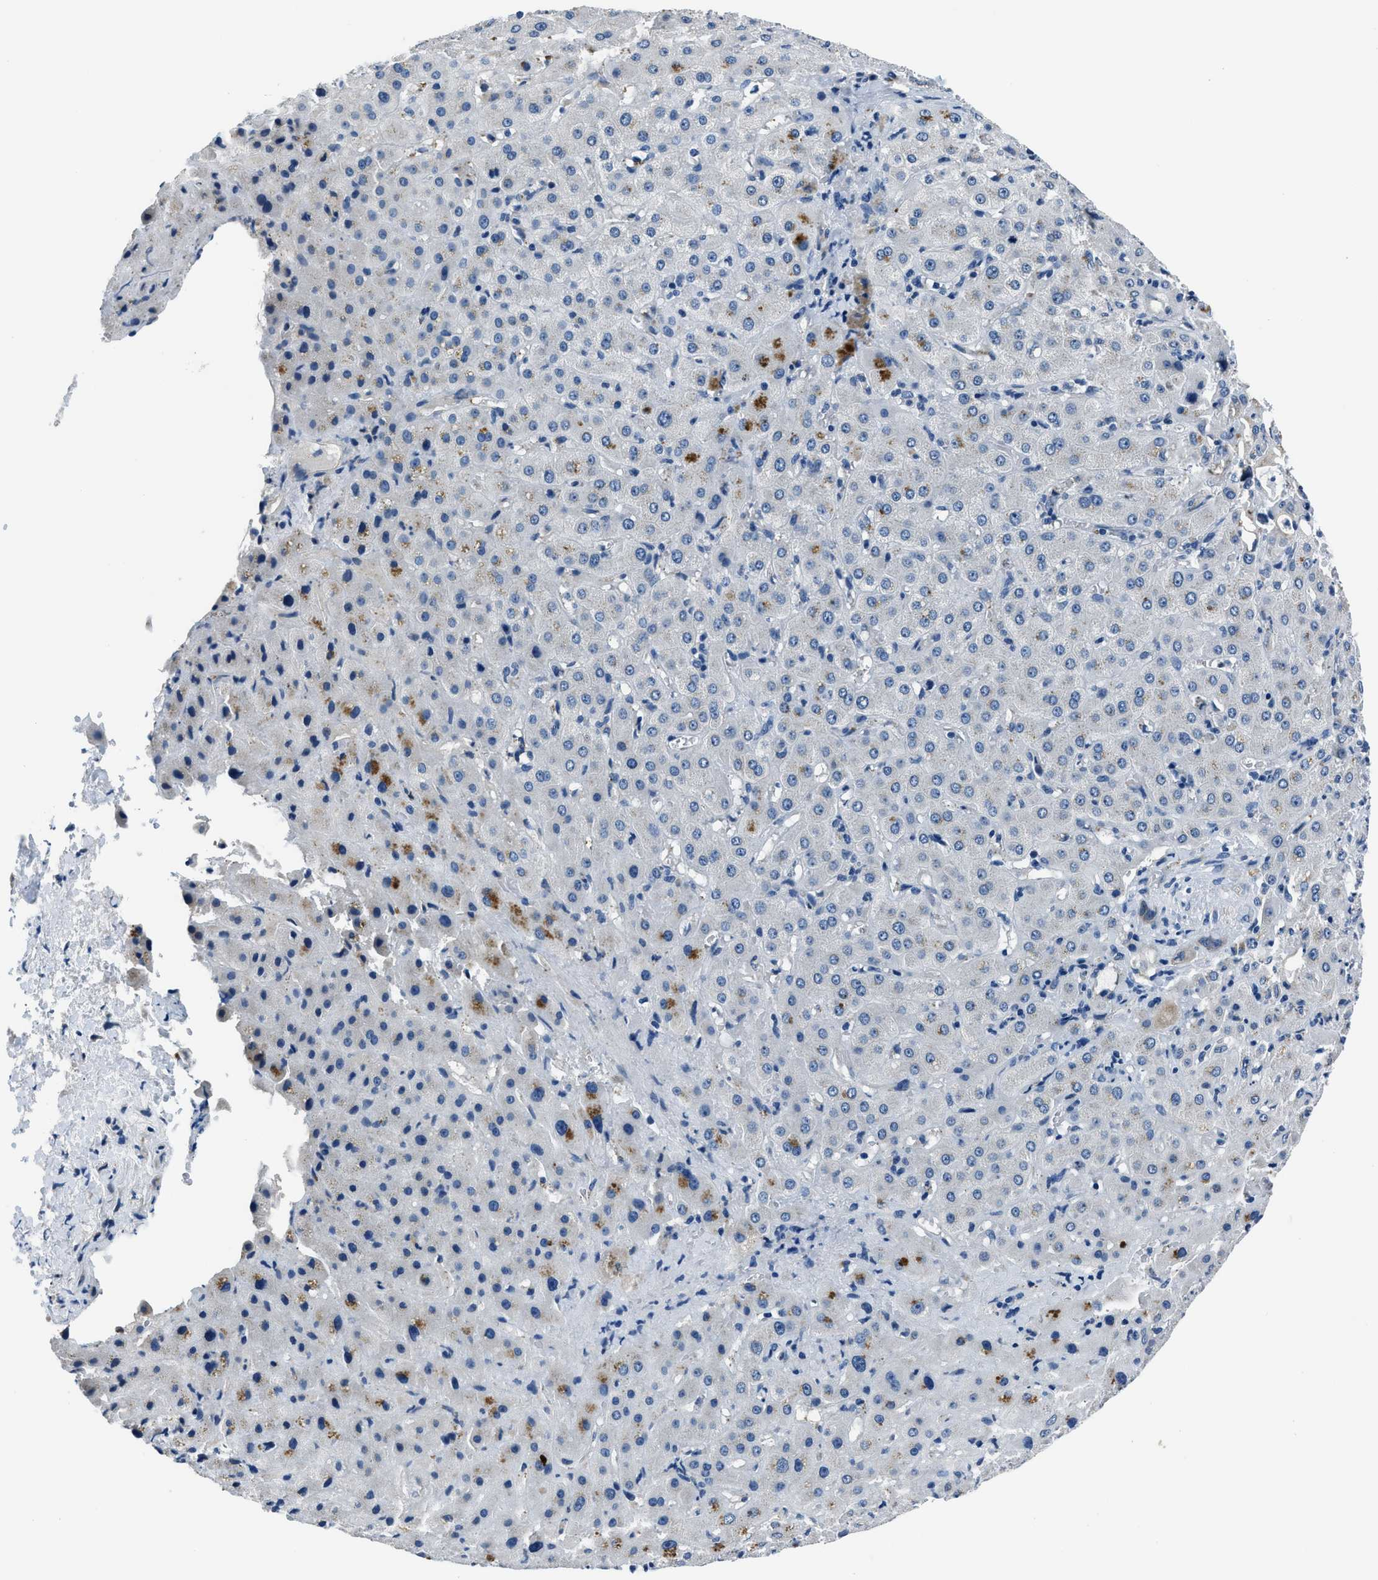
{"staining": {"intensity": "negative", "quantity": "none", "location": "none"}, "tissue": "liver cancer", "cell_type": "Tumor cells", "image_type": "cancer", "snomed": [{"axis": "morphology", "description": "Cholangiocarcinoma"}, {"axis": "topography", "description": "Liver"}], "caption": "Immunohistochemistry (IHC) of human liver cancer (cholangiocarcinoma) exhibits no staining in tumor cells.", "gene": "GJA3", "patient": {"sex": "female", "age": 65}}